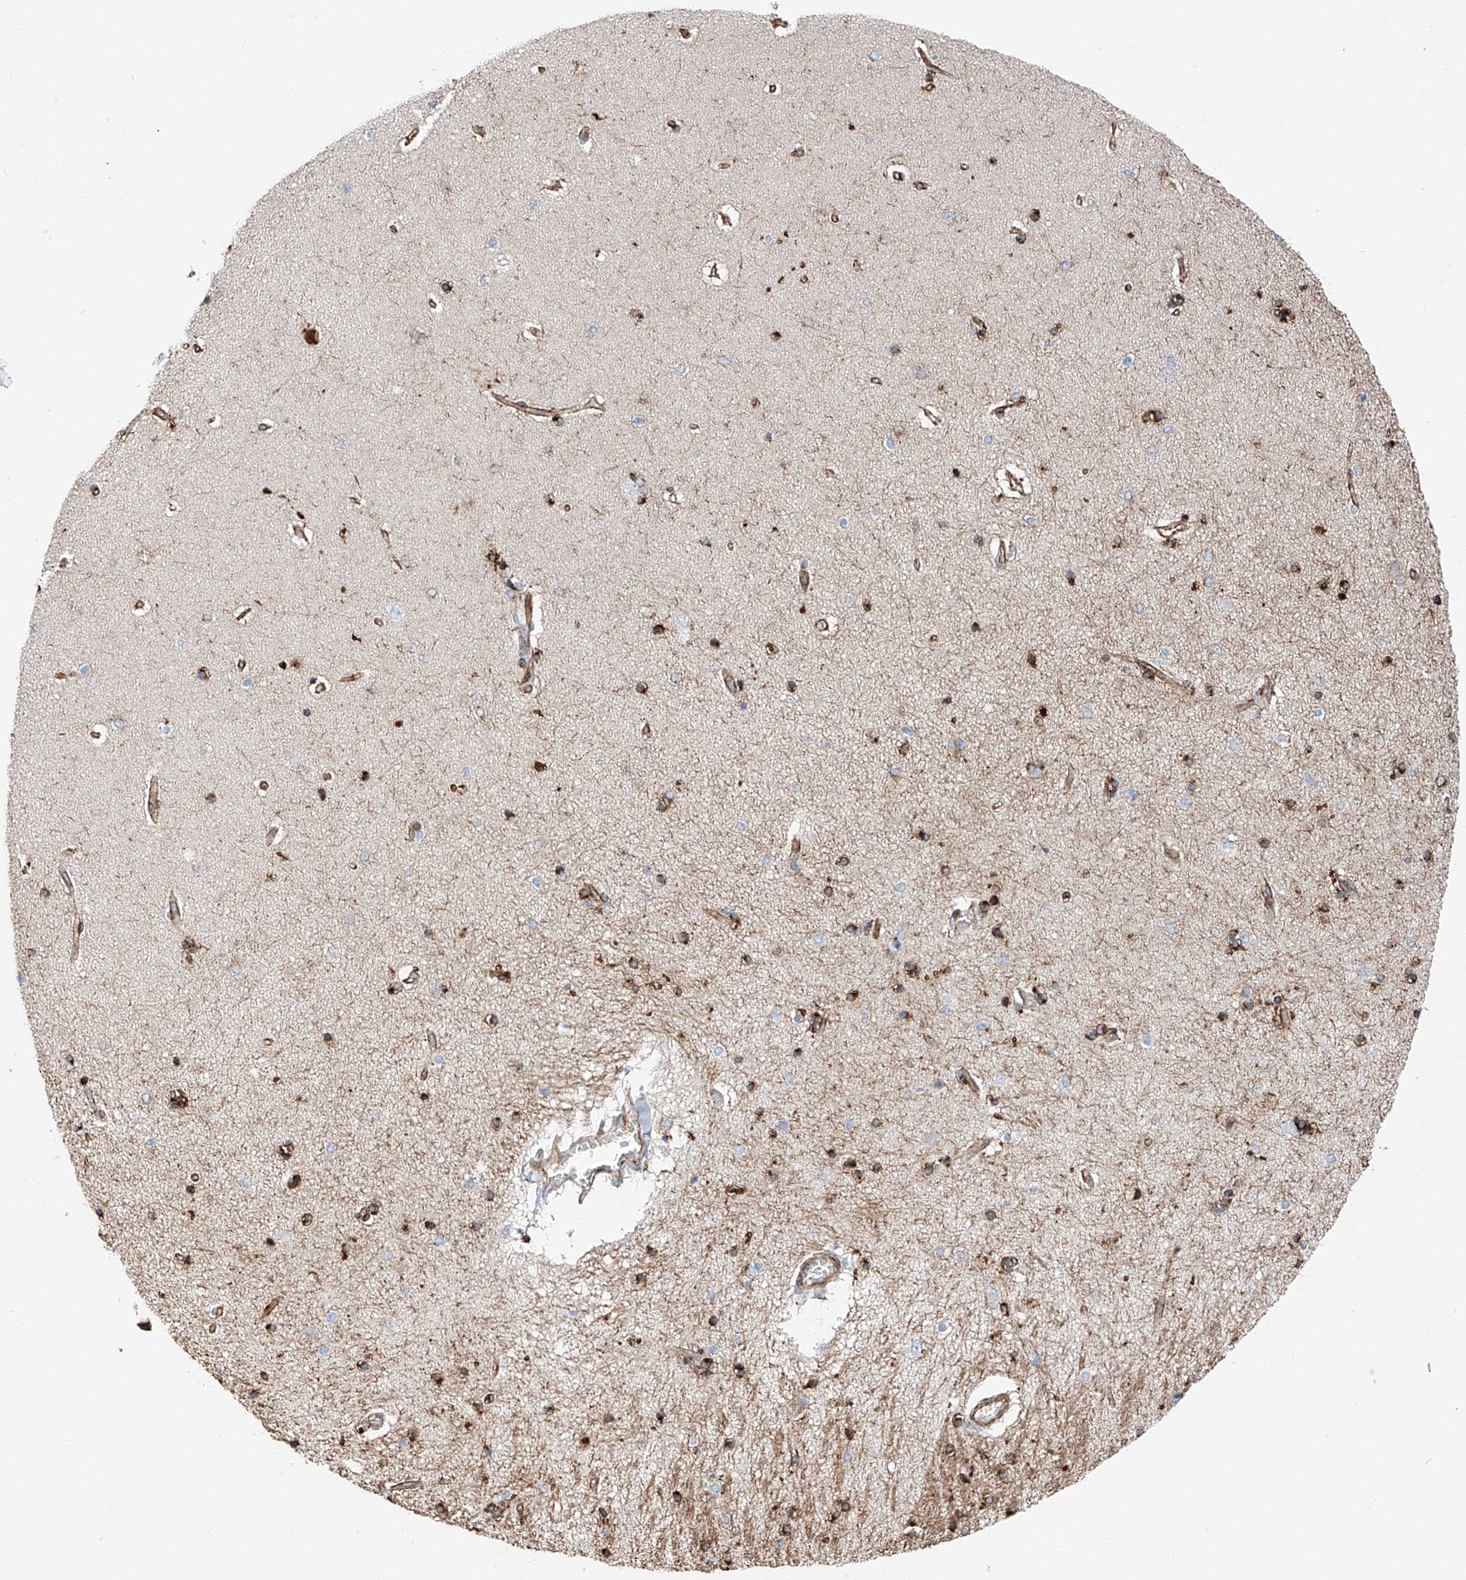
{"staining": {"intensity": "strong", "quantity": "<25%", "location": "cytoplasmic/membranous"}, "tissue": "hippocampus", "cell_type": "Glial cells", "image_type": "normal", "snomed": [{"axis": "morphology", "description": "Normal tissue, NOS"}, {"axis": "topography", "description": "Hippocampus"}], "caption": "DAB (3,3'-diaminobenzidine) immunohistochemical staining of unremarkable hippocampus displays strong cytoplasmic/membranous protein expression in approximately <25% of glial cells. (IHC, brightfield microscopy, high magnification).", "gene": "ZNF804A", "patient": {"sex": "female", "age": 54}}